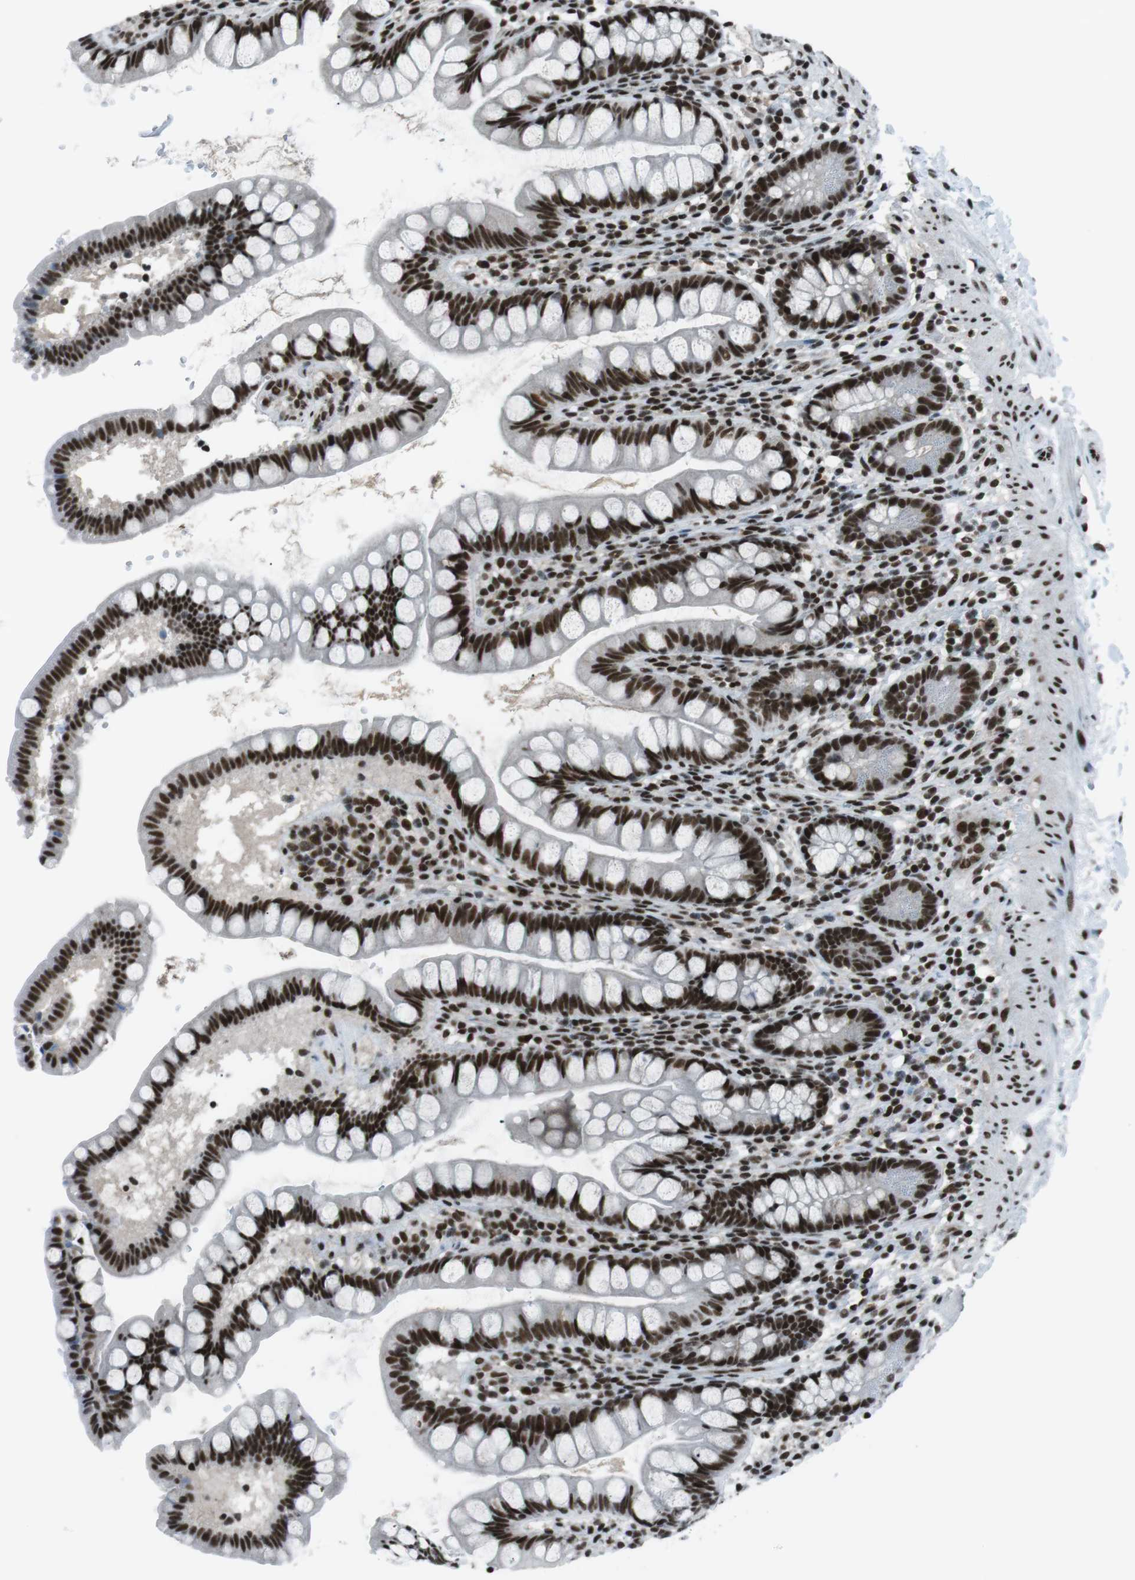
{"staining": {"intensity": "strong", "quantity": ">75%", "location": "nuclear"}, "tissue": "small intestine", "cell_type": "Glandular cells", "image_type": "normal", "snomed": [{"axis": "morphology", "description": "Normal tissue, NOS"}, {"axis": "topography", "description": "Small intestine"}], "caption": "A brown stain labels strong nuclear positivity of a protein in glandular cells of benign small intestine.", "gene": "TAF1", "patient": {"sex": "female", "age": 84}}